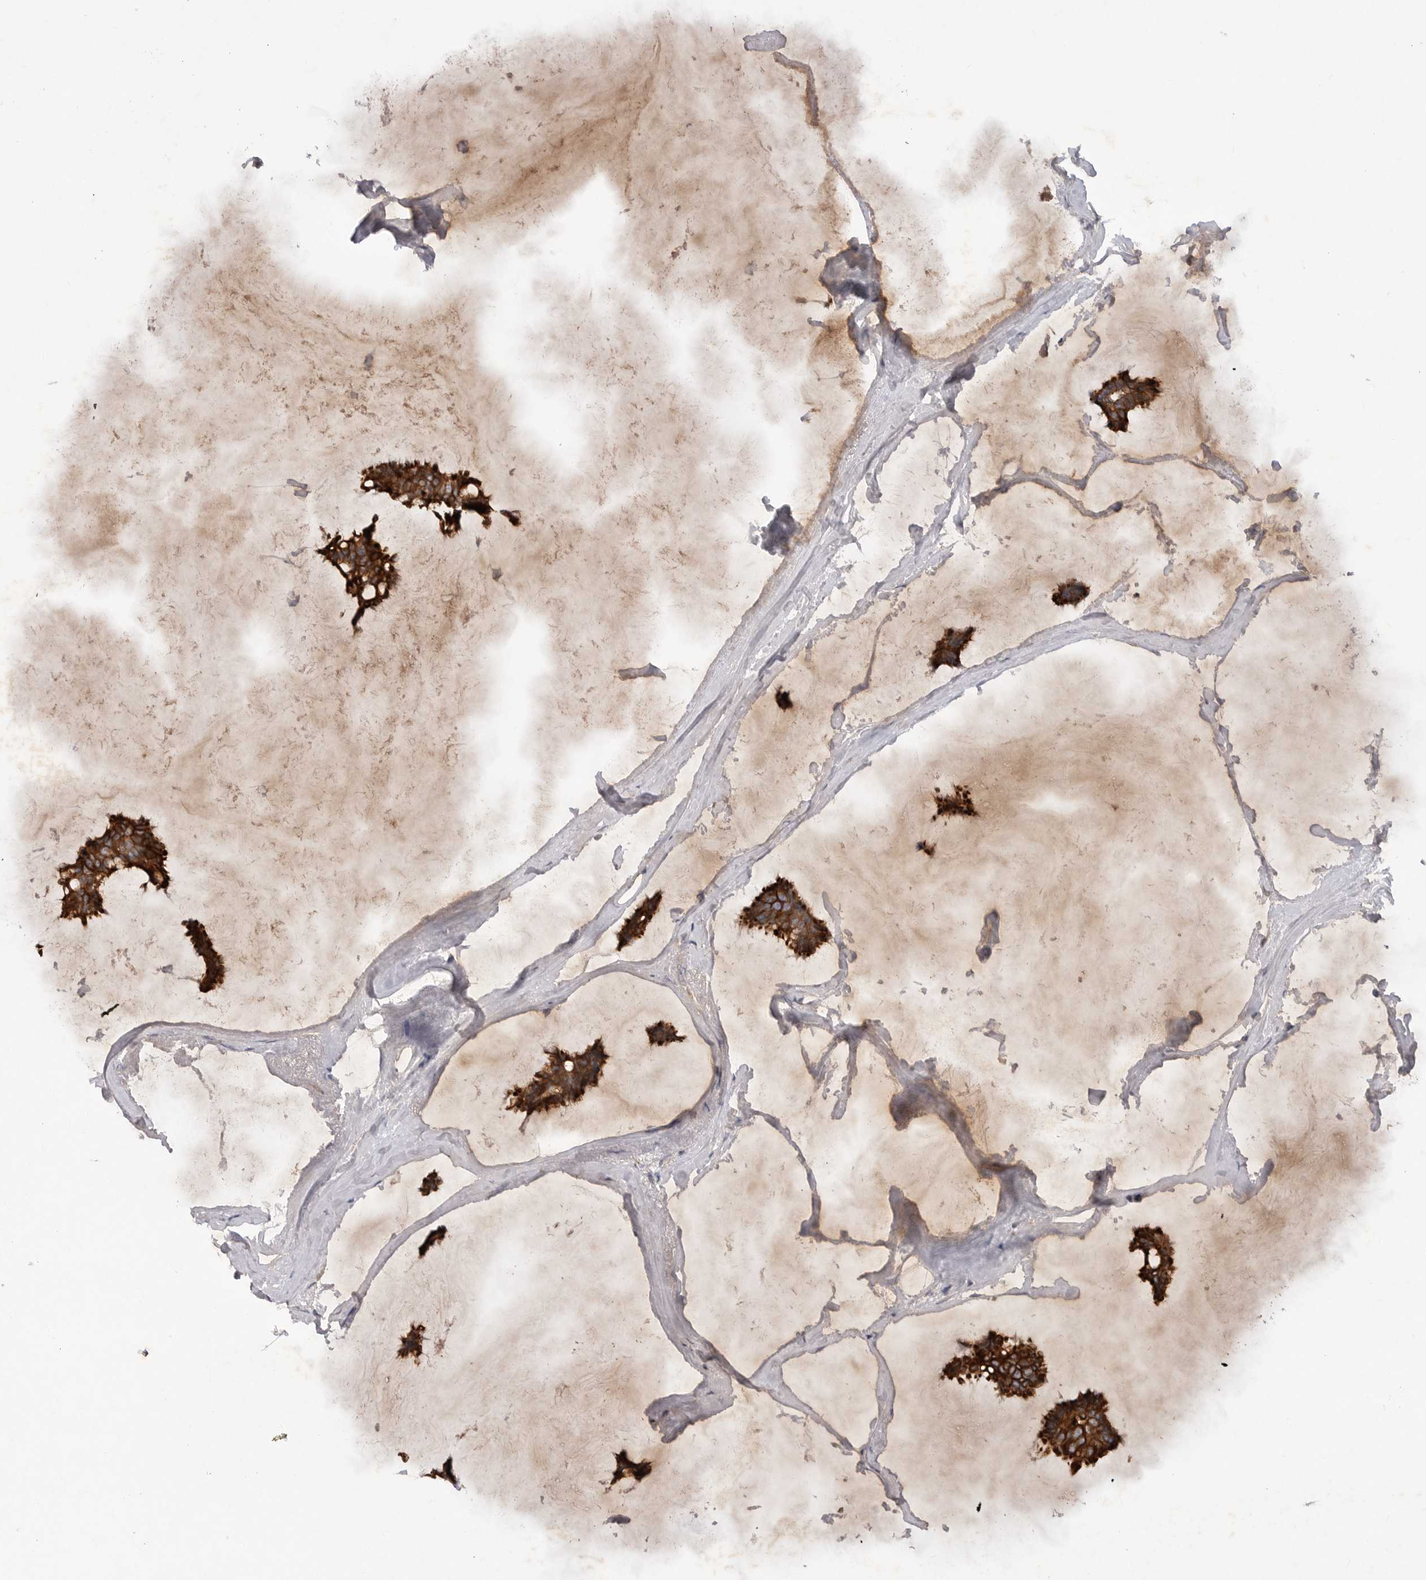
{"staining": {"intensity": "strong", "quantity": ">75%", "location": "cytoplasmic/membranous"}, "tissue": "breast cancer", "cell_type": "Tumor cells", "image_type": "cancer", "snomed": [{"axis": "morphology", "description": "Duct carcinoma"}, {"axis": "topography", "description": "Breast"}], "caption": "The immunohistochemical stain labels strong cytoplasmic/membranous expression in tumor cells of invasive ductal carcinoma (breast) tissue. The staining is performed using DAB (3,3'-diaminobenzidine) brown chromogen to label protein expression. The nuclei are counter-stained blue using hematoxylin.", "gene": "DHDDS", "patient": {"sex": "female", "age": 93}}